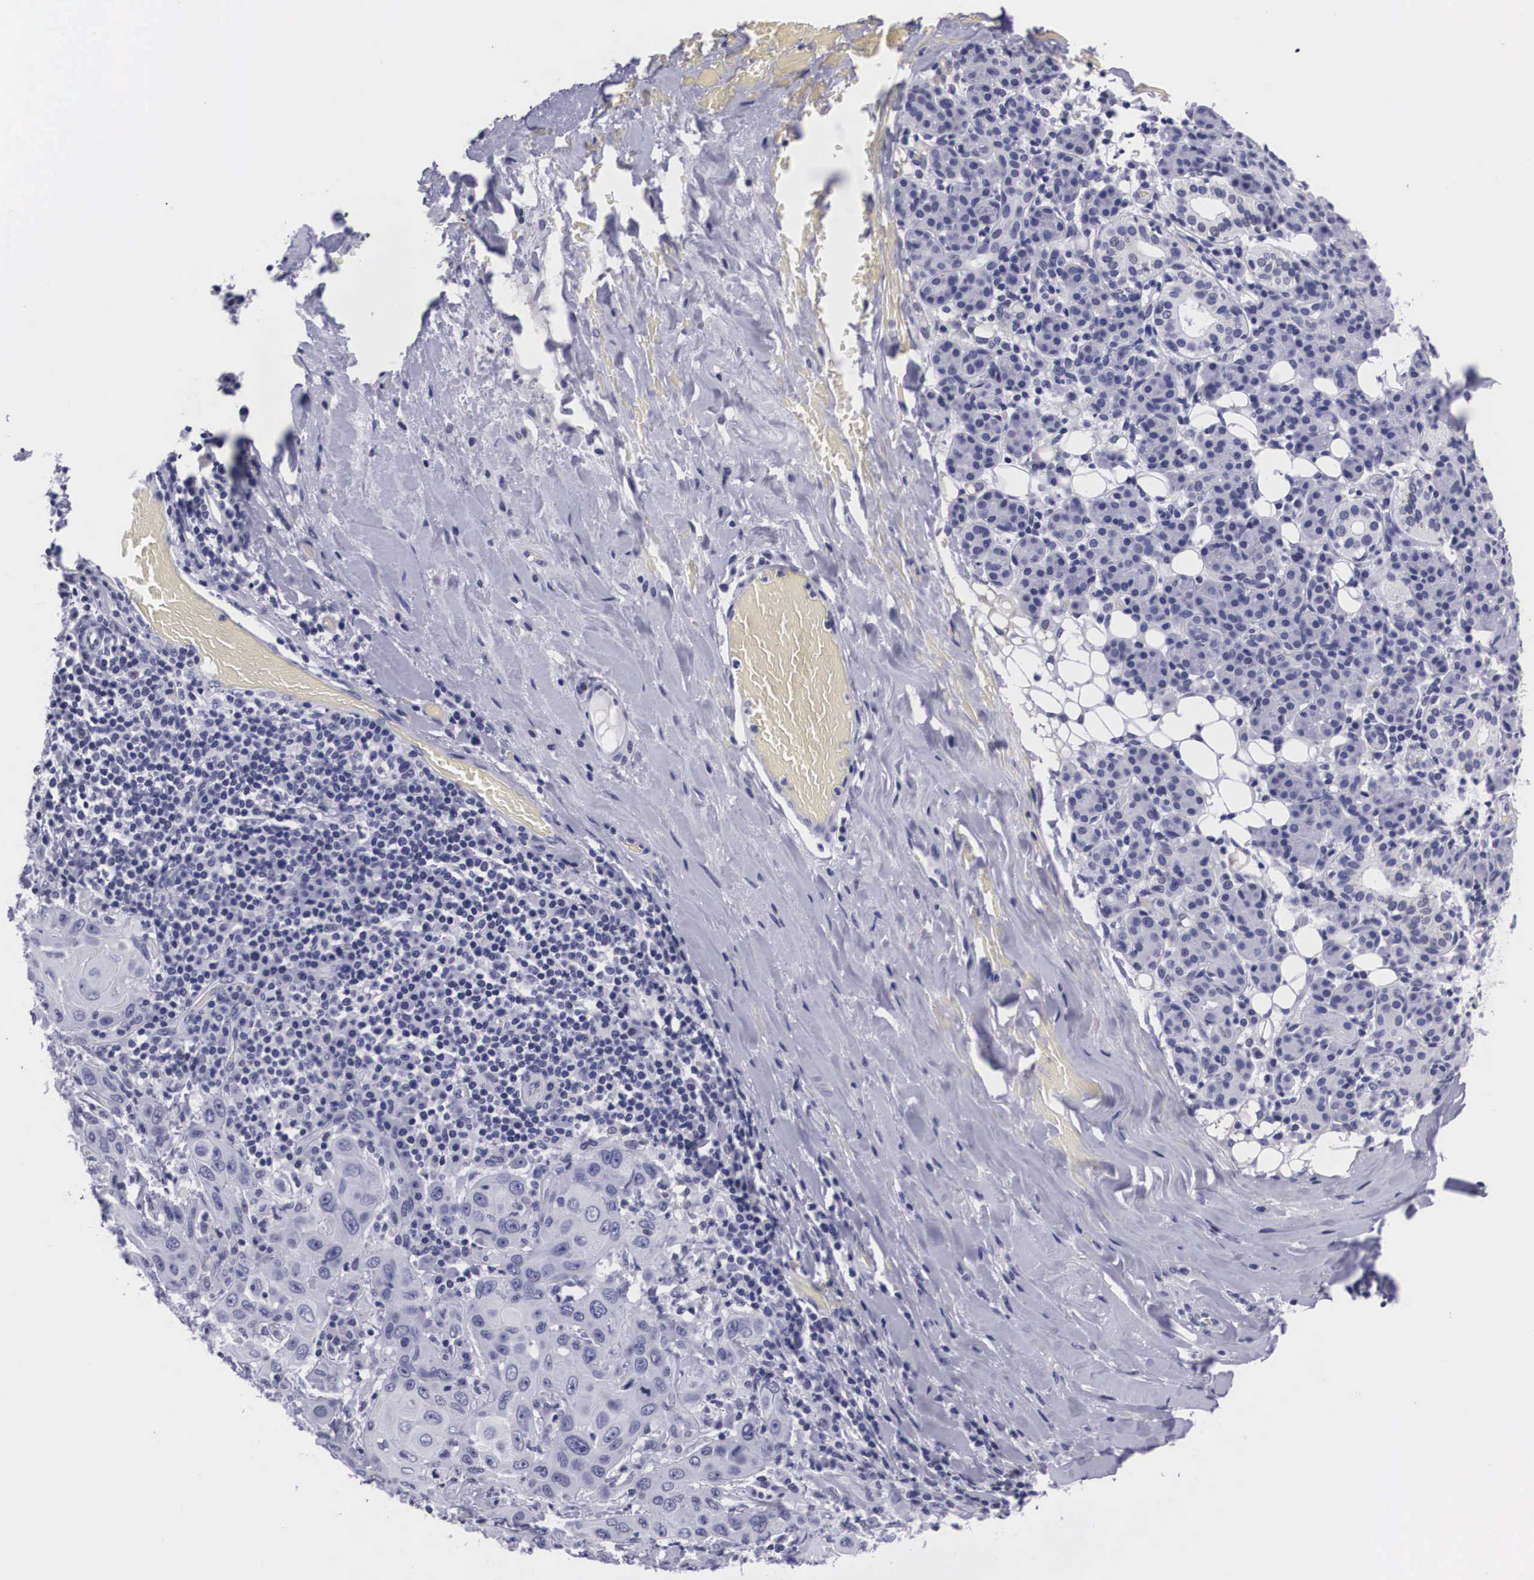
{"staining": {"intensity": "negative", "quantity": "none", "location": "none"}, "tissue": "skin cancer", "cell_type": "Tumor cells", "image_type": "cancer", "snomed": [{"axis": "morphology", "description": "Squamous cell carcinoma, NOS"}, {"axis": "topography", "description": "Skin"}], "caption": "There is no significant staining in tumor cells of skin cancer (squamous cell carcinoma).", "gene": "C22orf31", "patient": {"sex": "male", "age": 84}}